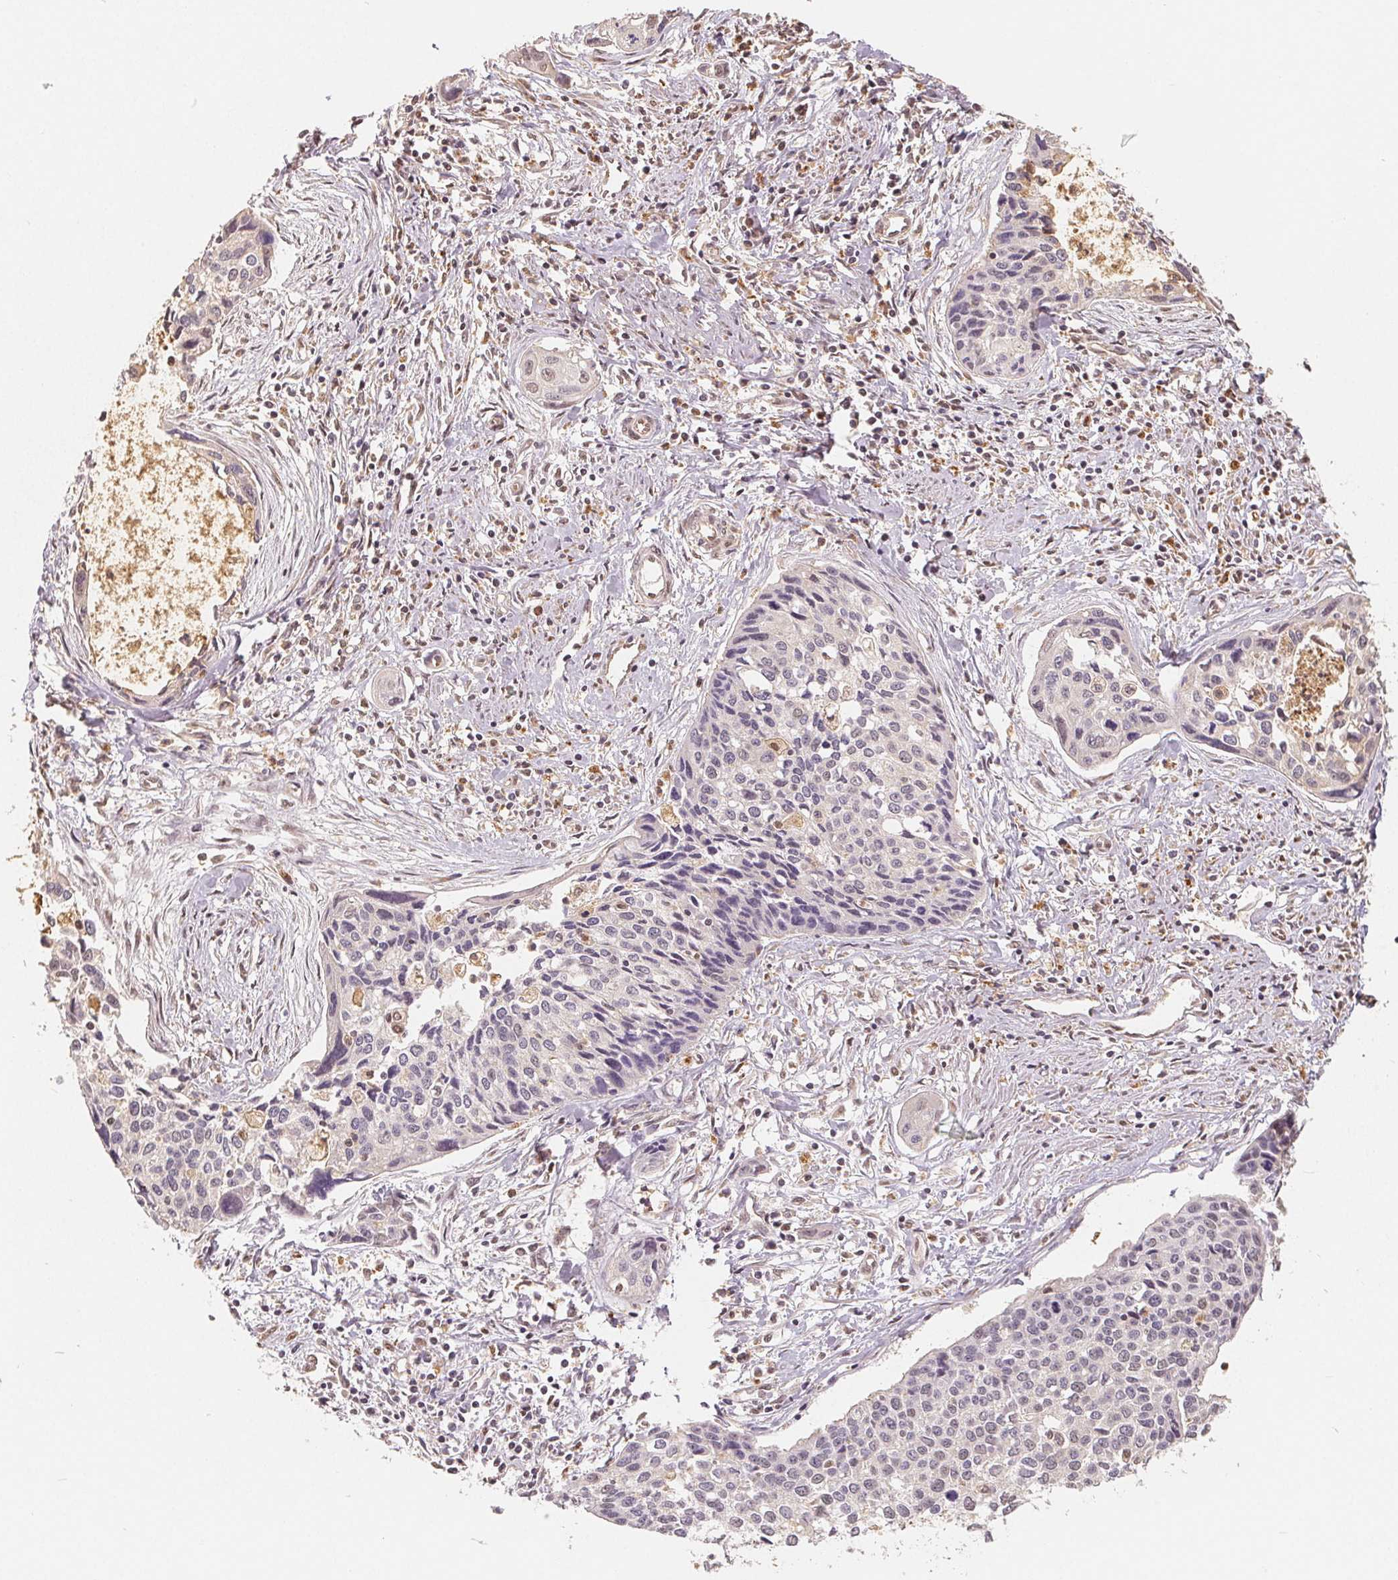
{"staining": {"intensity": "negative", "quantity": "none", "location": "none"}, "tissue": "cervical cancer", "cell_type": "Tumor cells", "image_type": "cancer", "snomed": [{"axis": "morphology", "description": "Squamous cell carcinoma, NOS"}, {"axis": "topography", "description": "Cervix"}], "caption": "Tumor cells show no significant positivity in cervical cancer.", "gene": "GUSB", "patient": {"sex": "female", "age": 31}}